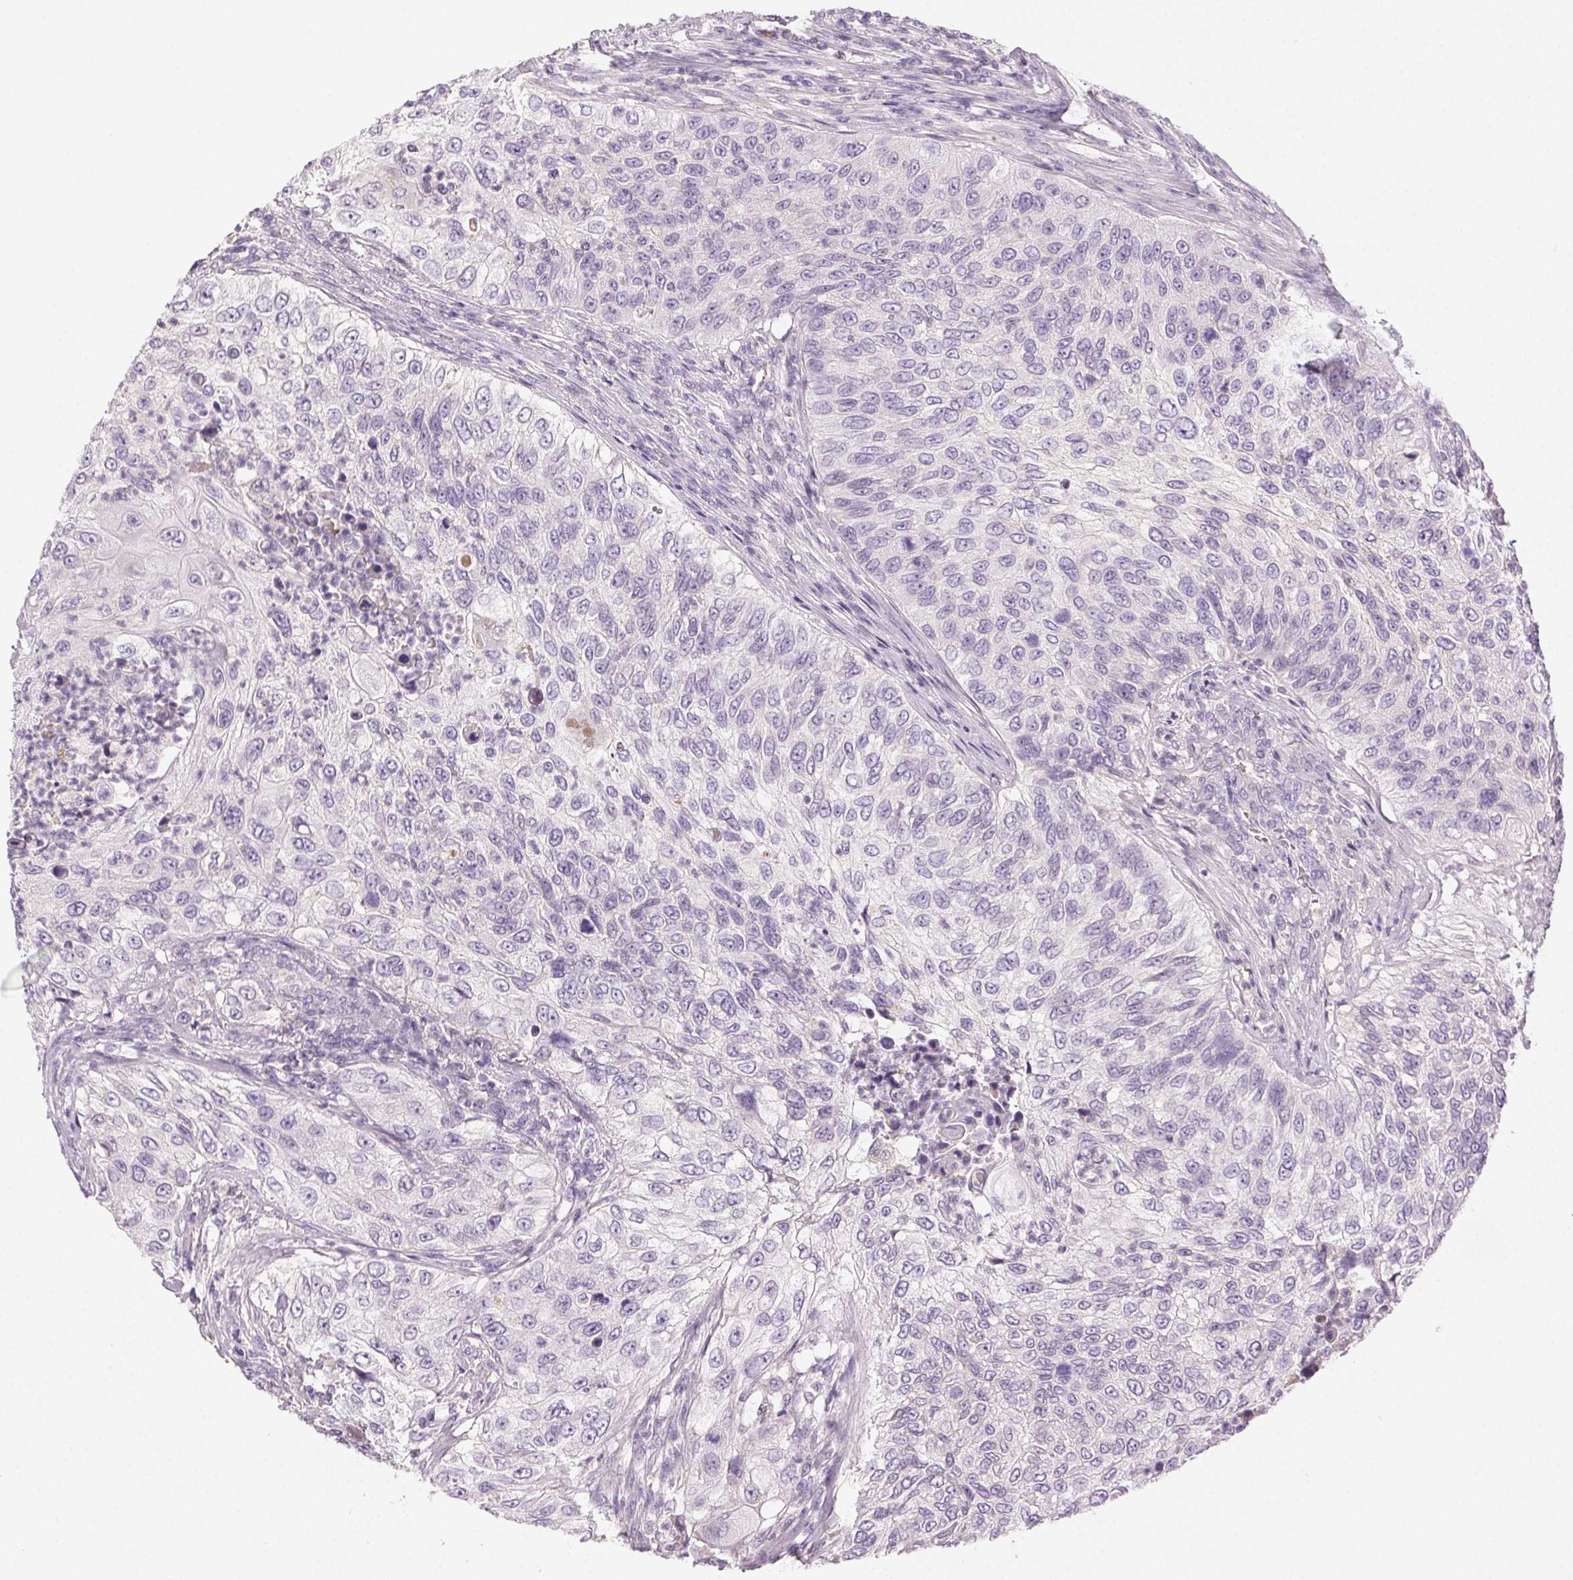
{"staining": {"intensity": "negative", "quantity": "none", "location": "none"}, "tissue": "urothelial cancer", "cell_type": "Tumor cells", "image_type": "cancer", "snomed": [{"axis": "morphology", "description": "Urothelial carcinoma, High grade"}, {"axis": "topography", "description": "Urinary bladder"}], "caption": "Tumor cells show no significant protein positivity in urothelial cancer. (Stains: DAB (3,3'-diaminobenzidine) IHC with hematoxylin counter stain, Microscopy: brightfield microscopy at high magnification).", "gene": "BPIFB2", "patient": {"sex": "female", "age": 60}}